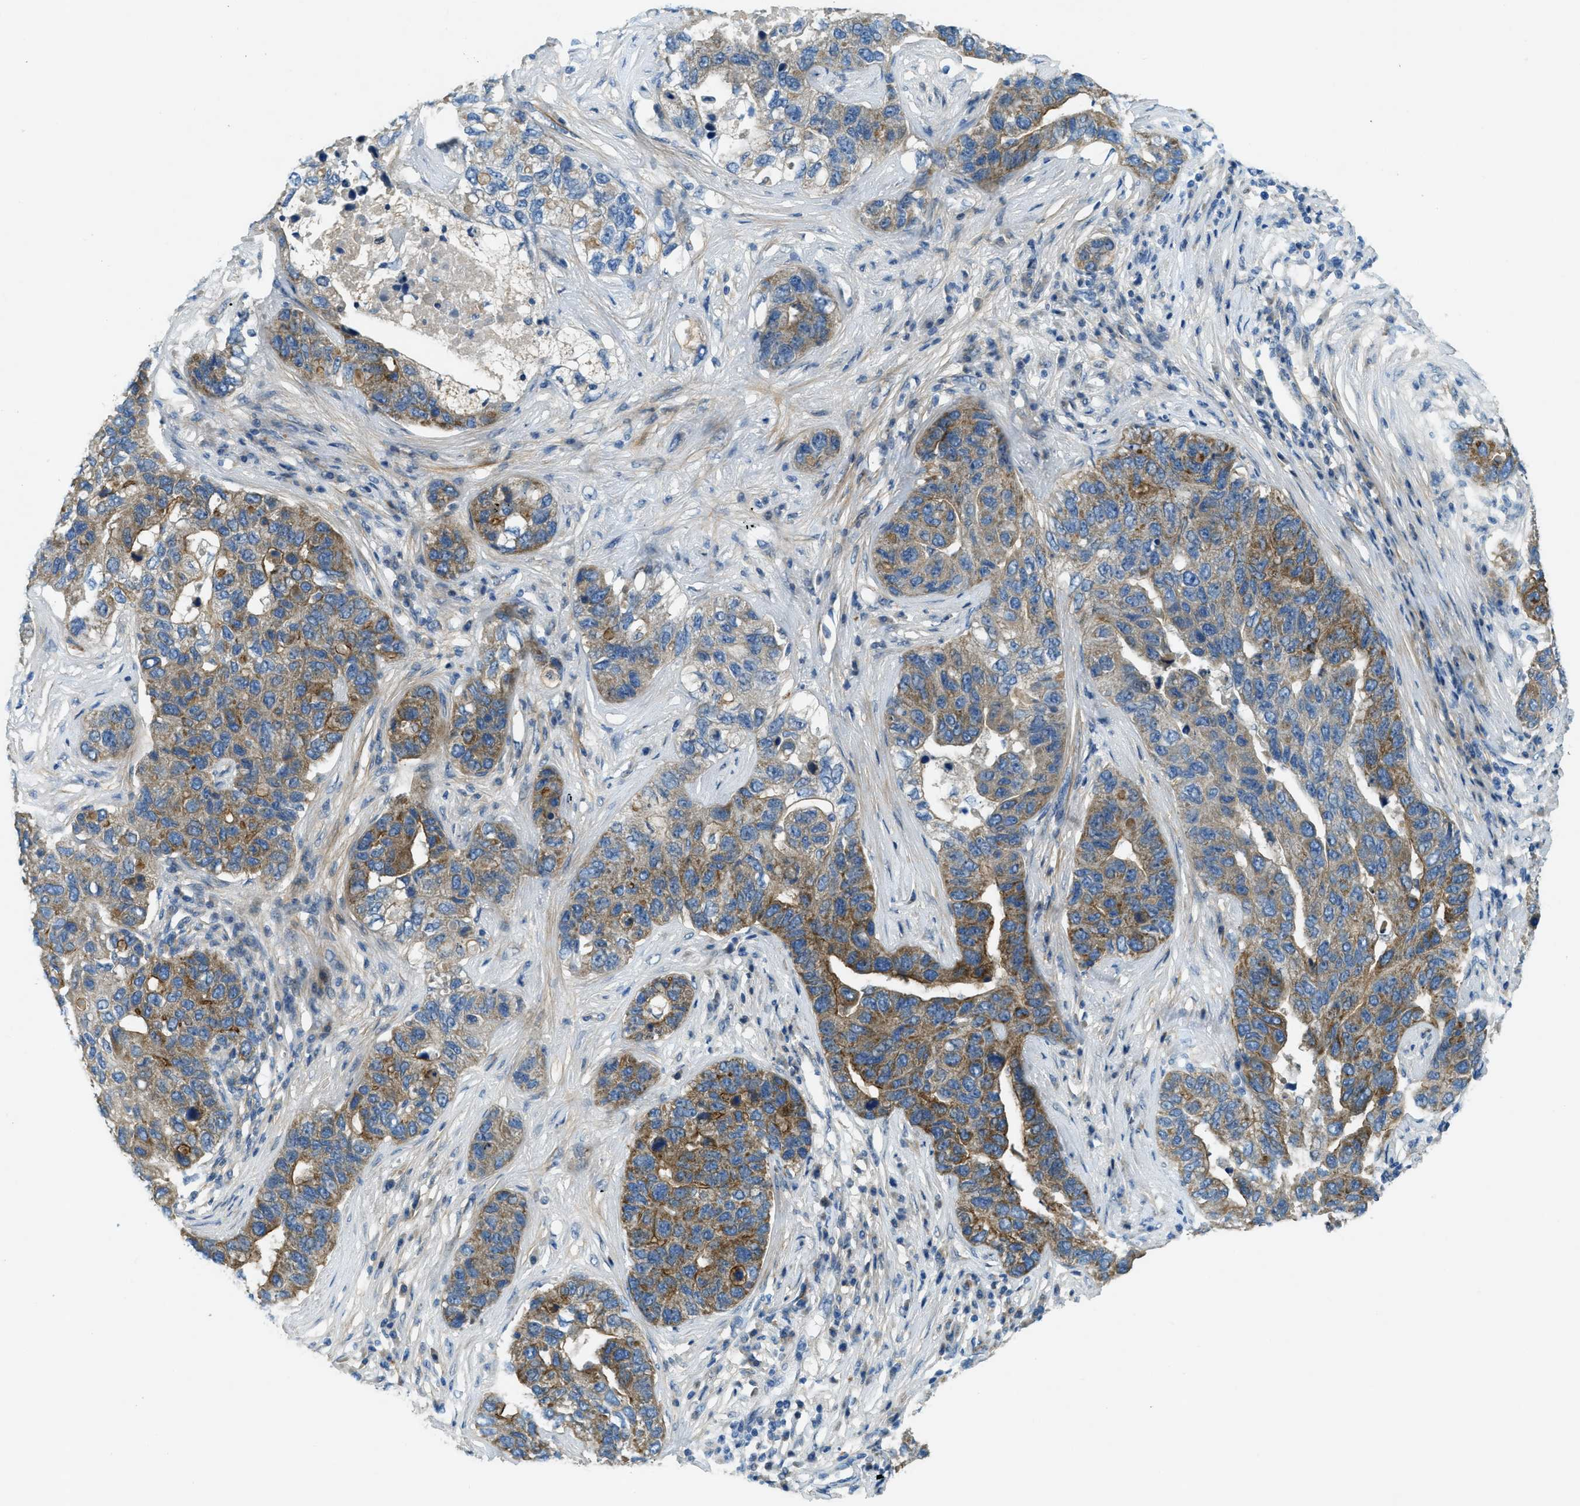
{"staining": {"intensity": "moderate", "quantity": ">75%", "location": "cytoplasmic/membranous"}, "tissue": "pancreatic cancer", "cell_type": "Tumor cells", "image_type": "cancer", "snomed": [{"axis": "morphology", "description": "Adenocarcinoma, NOS"}, {"axis": "topography", "description": "Pancreas"}], "caption": "The micrograph displays a brown stain indicating the presence of a protein in the cytoplasmic/membranous of tumor cells in pancreatic cancer. Immunohistochemistry (ihc) stains the protein in brown and the nuclei are stained blue.", "gene": "SNX14", "patient": {"sex": "female", "age": 61}}